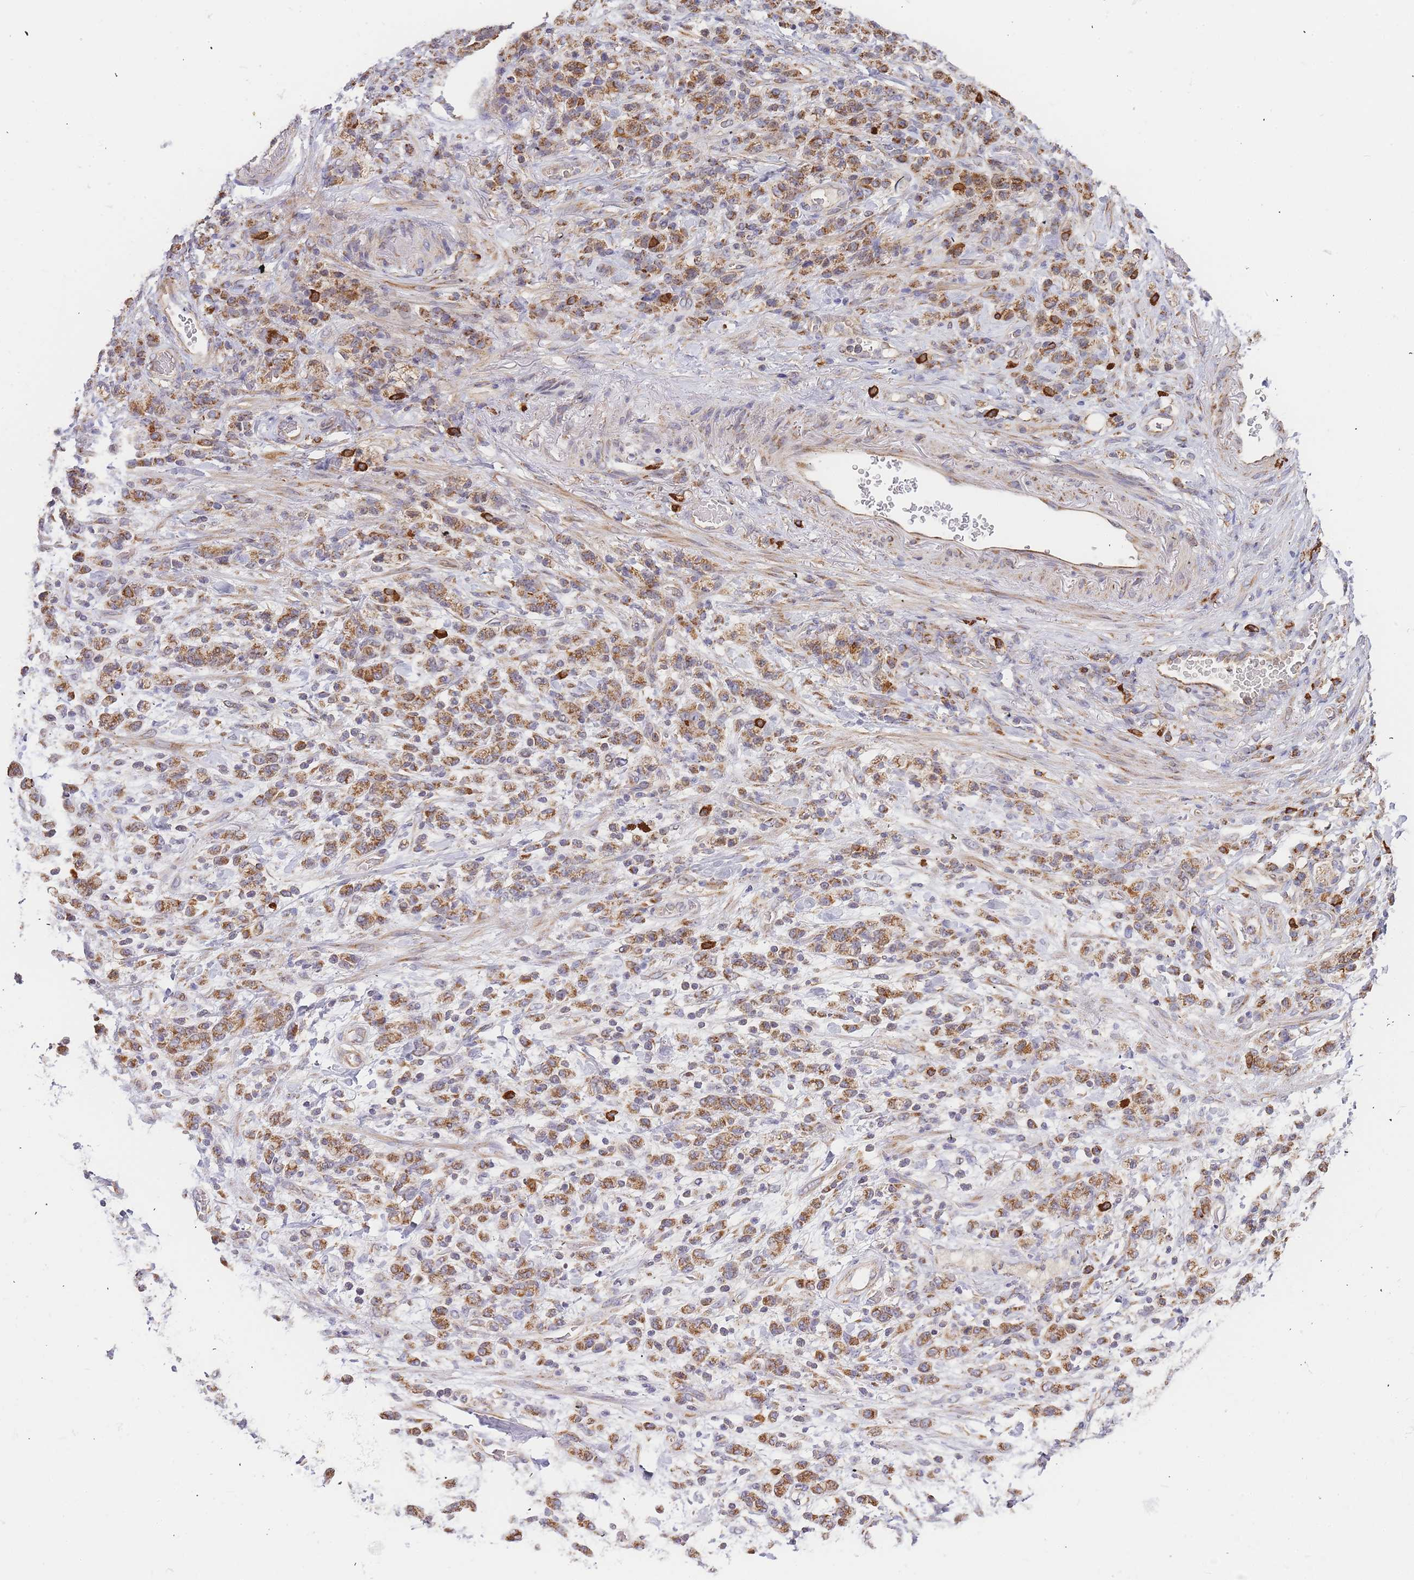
{"staining": {"intensity": "moderate", "quantity": ">75%", "location": "cytoplasmic/membranous"}, "tissue": "stomach cancer", "cell_type": "Tumor cells", "image_type": "cancer", "snomed": [{"axis": "morphology", "description": "Adenocarcinoma, NOS"}, {"axis": "topography", "description": "Stomach"}], "caption": "There is medium levels of moderate cytoplasmic/membranous positivity in tumor cells of stomach adenocarcinoma, as demonstrated by immunohistochemical staining (brown color).", "gene": "ADCY9", "patient": {"sex": "male", "age": 77}}